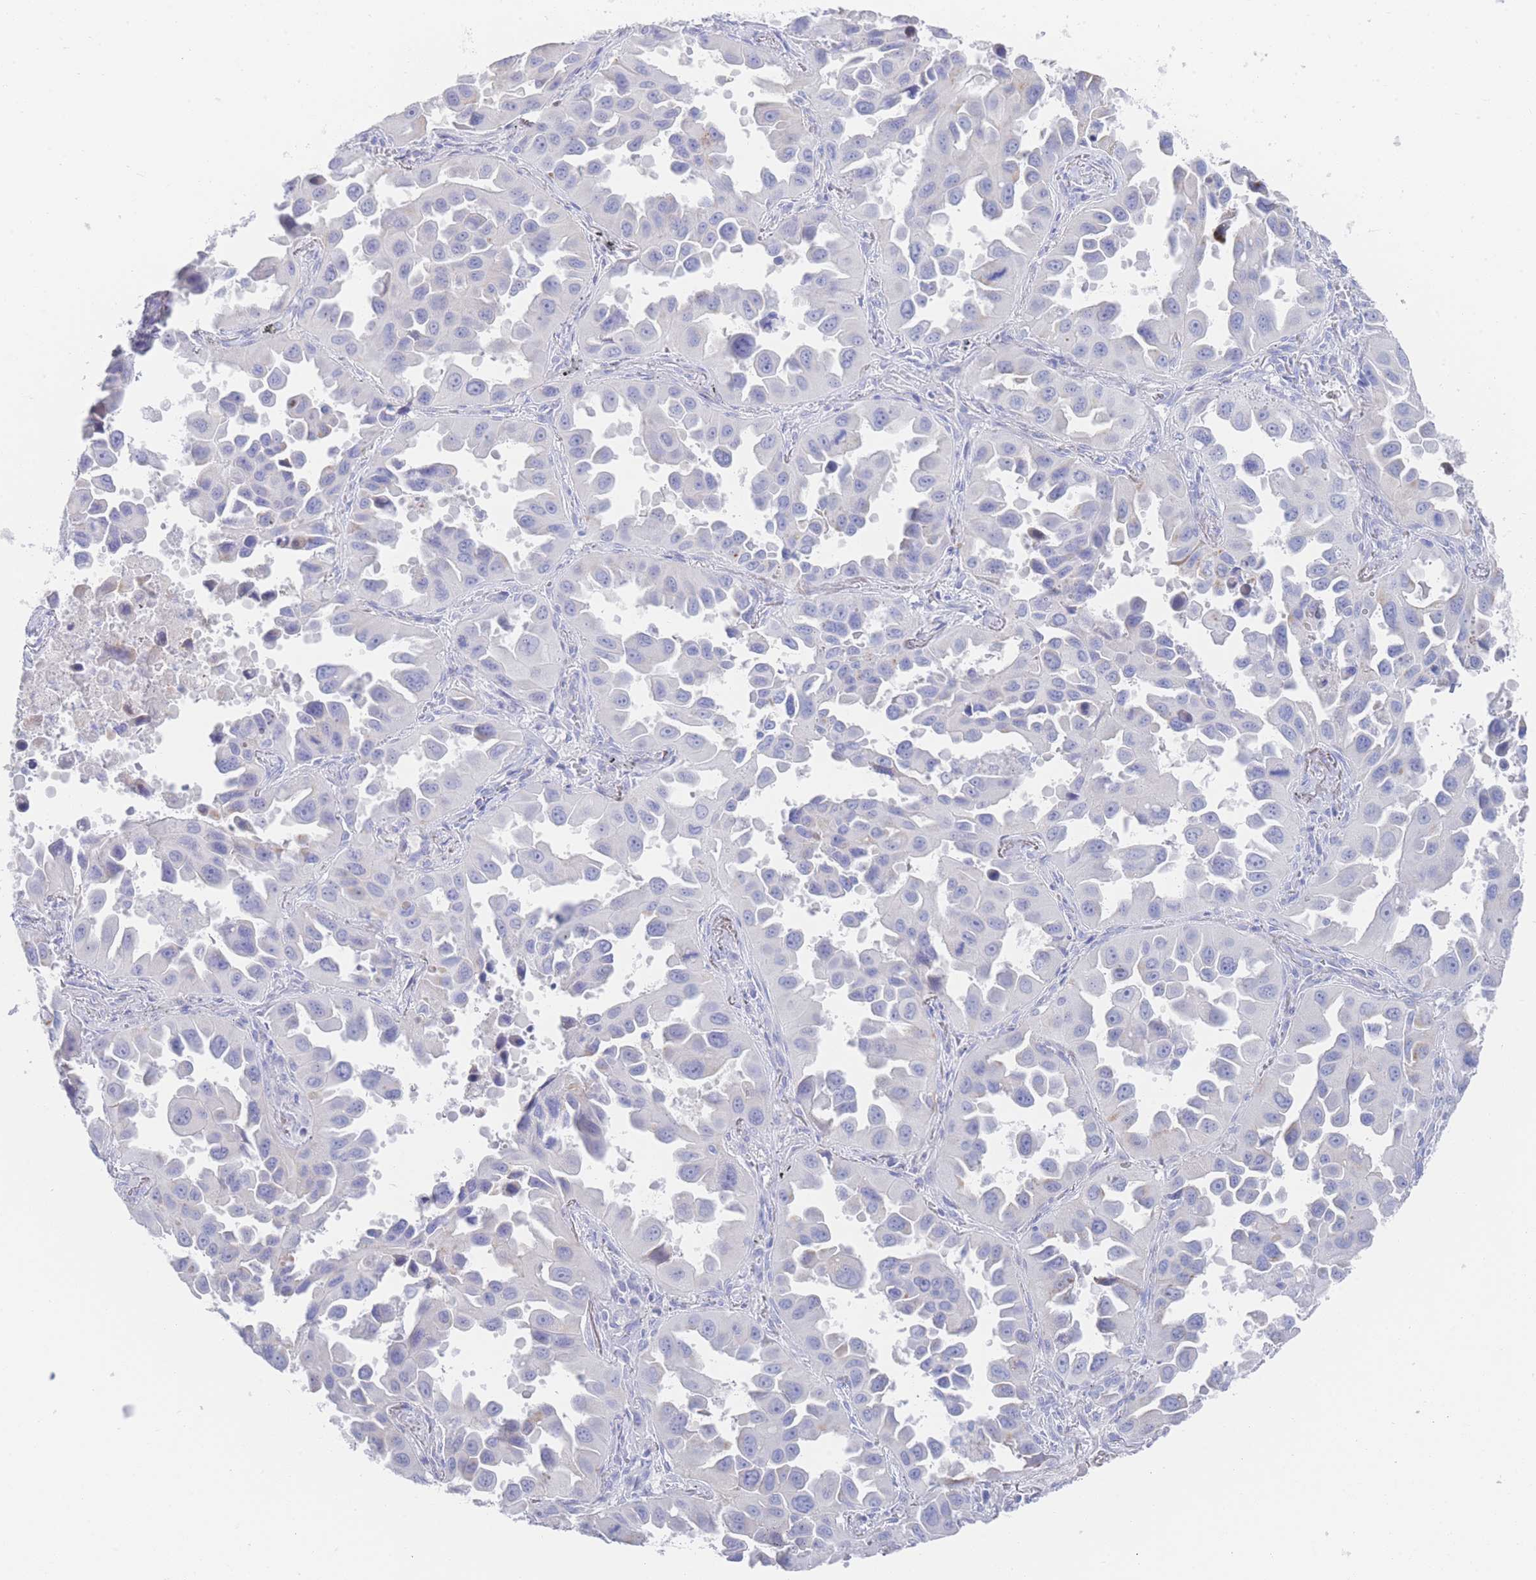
{"staining": {"intensity": "negative", "quantity": "none", "location": "none"}, "tissue": "lung cancer", "cell_type": "Tumor cells", "image_type": "cancer", "snomed": [{"axis": "morphology", "description": "Adenocarcinoma, NOS"}, {"axis": "topography", "description": "Lung"}], "caption": "A high-resolution micrograph shows immunohistochemistry staining of lung cancer, which exhibits no significant positivity in tumor cells.", "gene": "LRRC37A", "patient": {"sex": "male", "age": 66}}